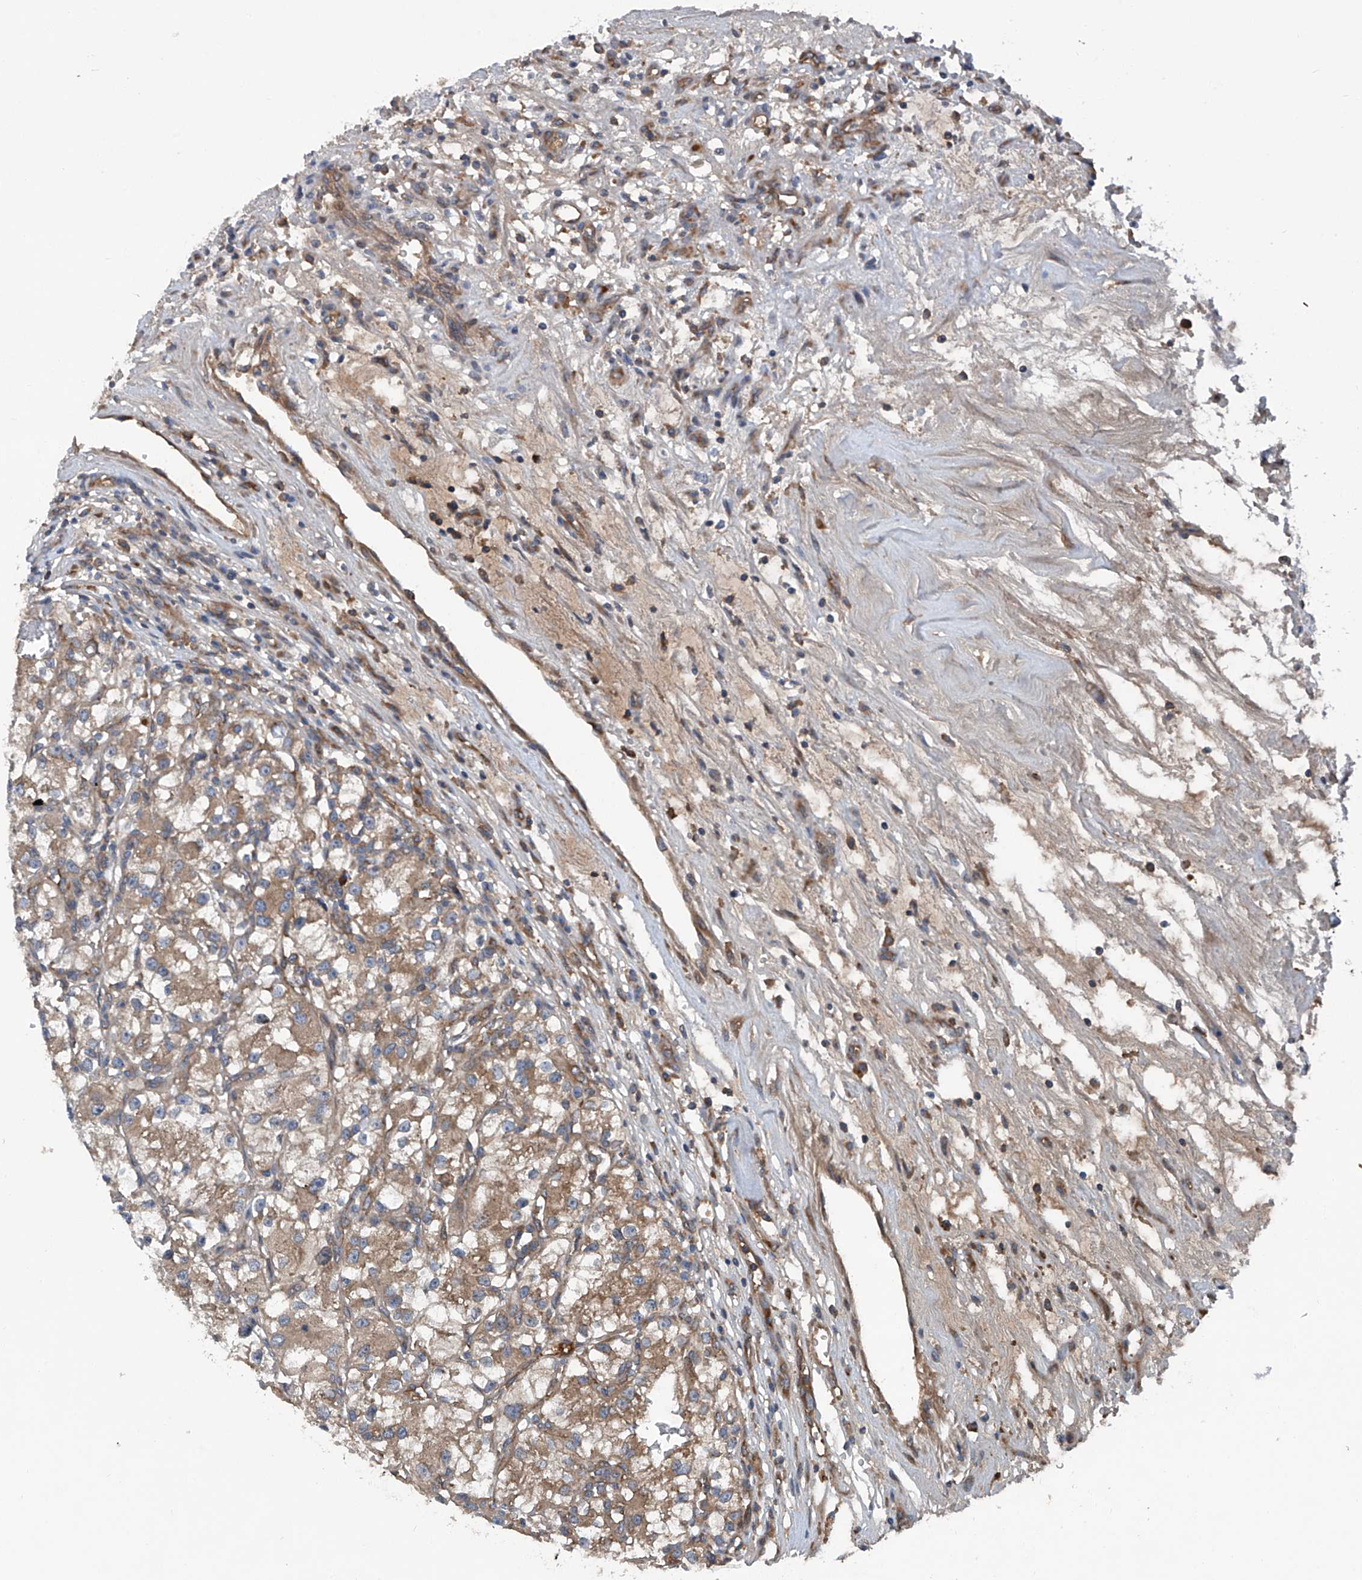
{"staining": {"intensity": "moderate", "quantity": "<25%", "location": "cytoplasmic/membranous"}, "tissue": "renal cancer", "cell_type": "Tumor cells", "image_type": "cancer", "snomed": [{"axis": "morphology", "description": "Adenocarcinoma, NOS"}, {"axis": "topography", "description": "Kidney"}], "caption": "Immunohistochemical staining of human adenocarcinoma (renal) reveals low levels of moderate cytoplasmic/membranous expression in about <25% of tumor cells.", "gene": "ASCC3", "patient": {"sex": "female", "age": 57}}